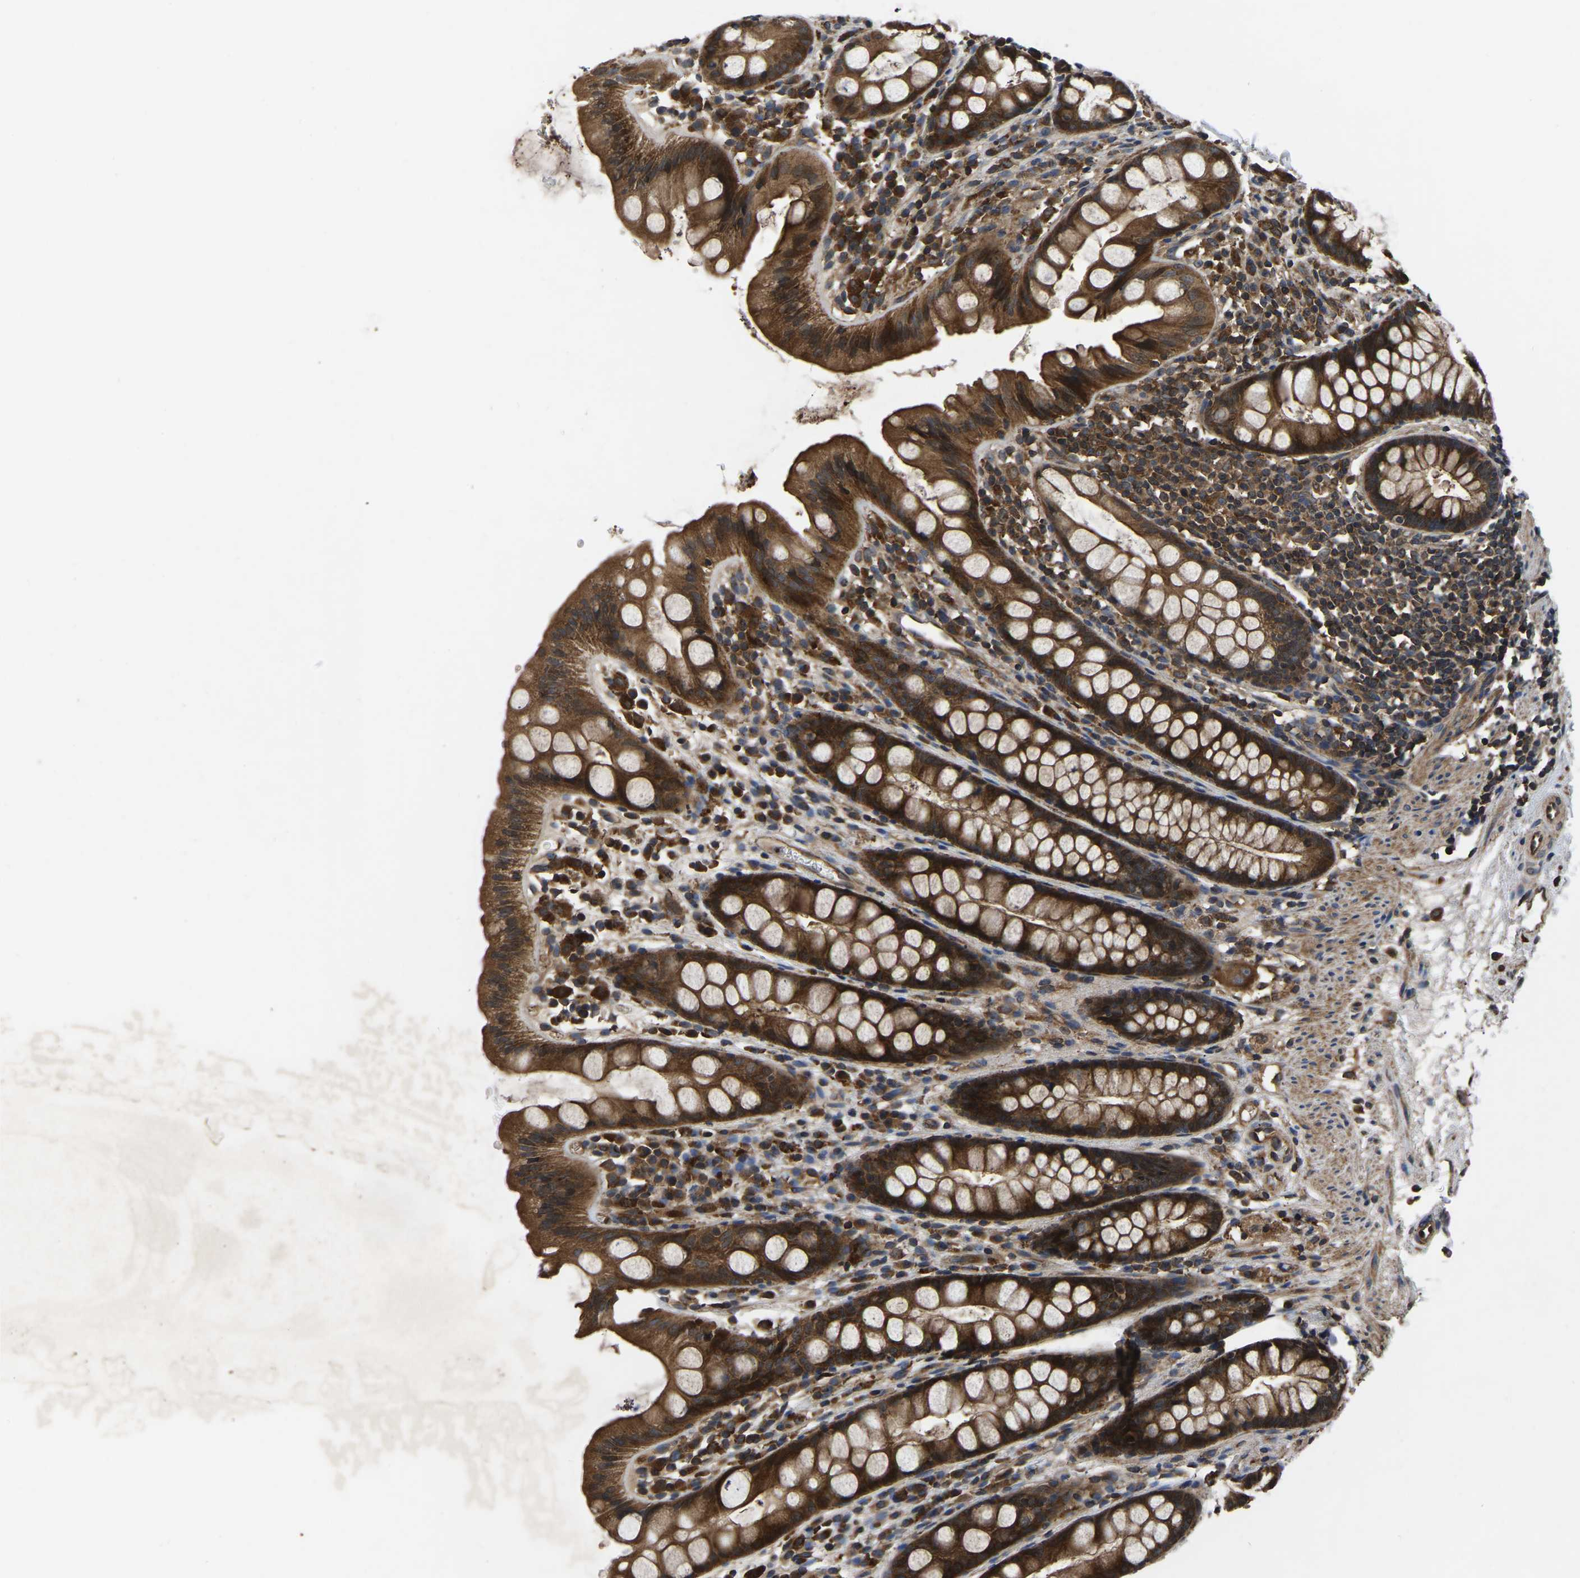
{"staining": {"intensity": "strong", "quantity": ">75%", "location": "cytoplasmic/membranous"}, "tissue": "rectum", "cell_type": "Glandular cells", "image_type": "normal", "snomed": [{"axis": "morphology", "description": "Normal tissue, NOS"}, {"axis": "topography", "description": "Rectum"}], "caption": "High-power microscopy captured an immunohistochemistry micrograph of normal rectum, revealing strong cytoplasmic/membranous positivity in approximately >75% of glandular cells. The protein is stained brown, and the nuclei are stained in blue (DAB IHC with brightfield microscopy, high magnification).", "gene": "CRYZL1", "patient": {"sex": "female", "age": 65}}